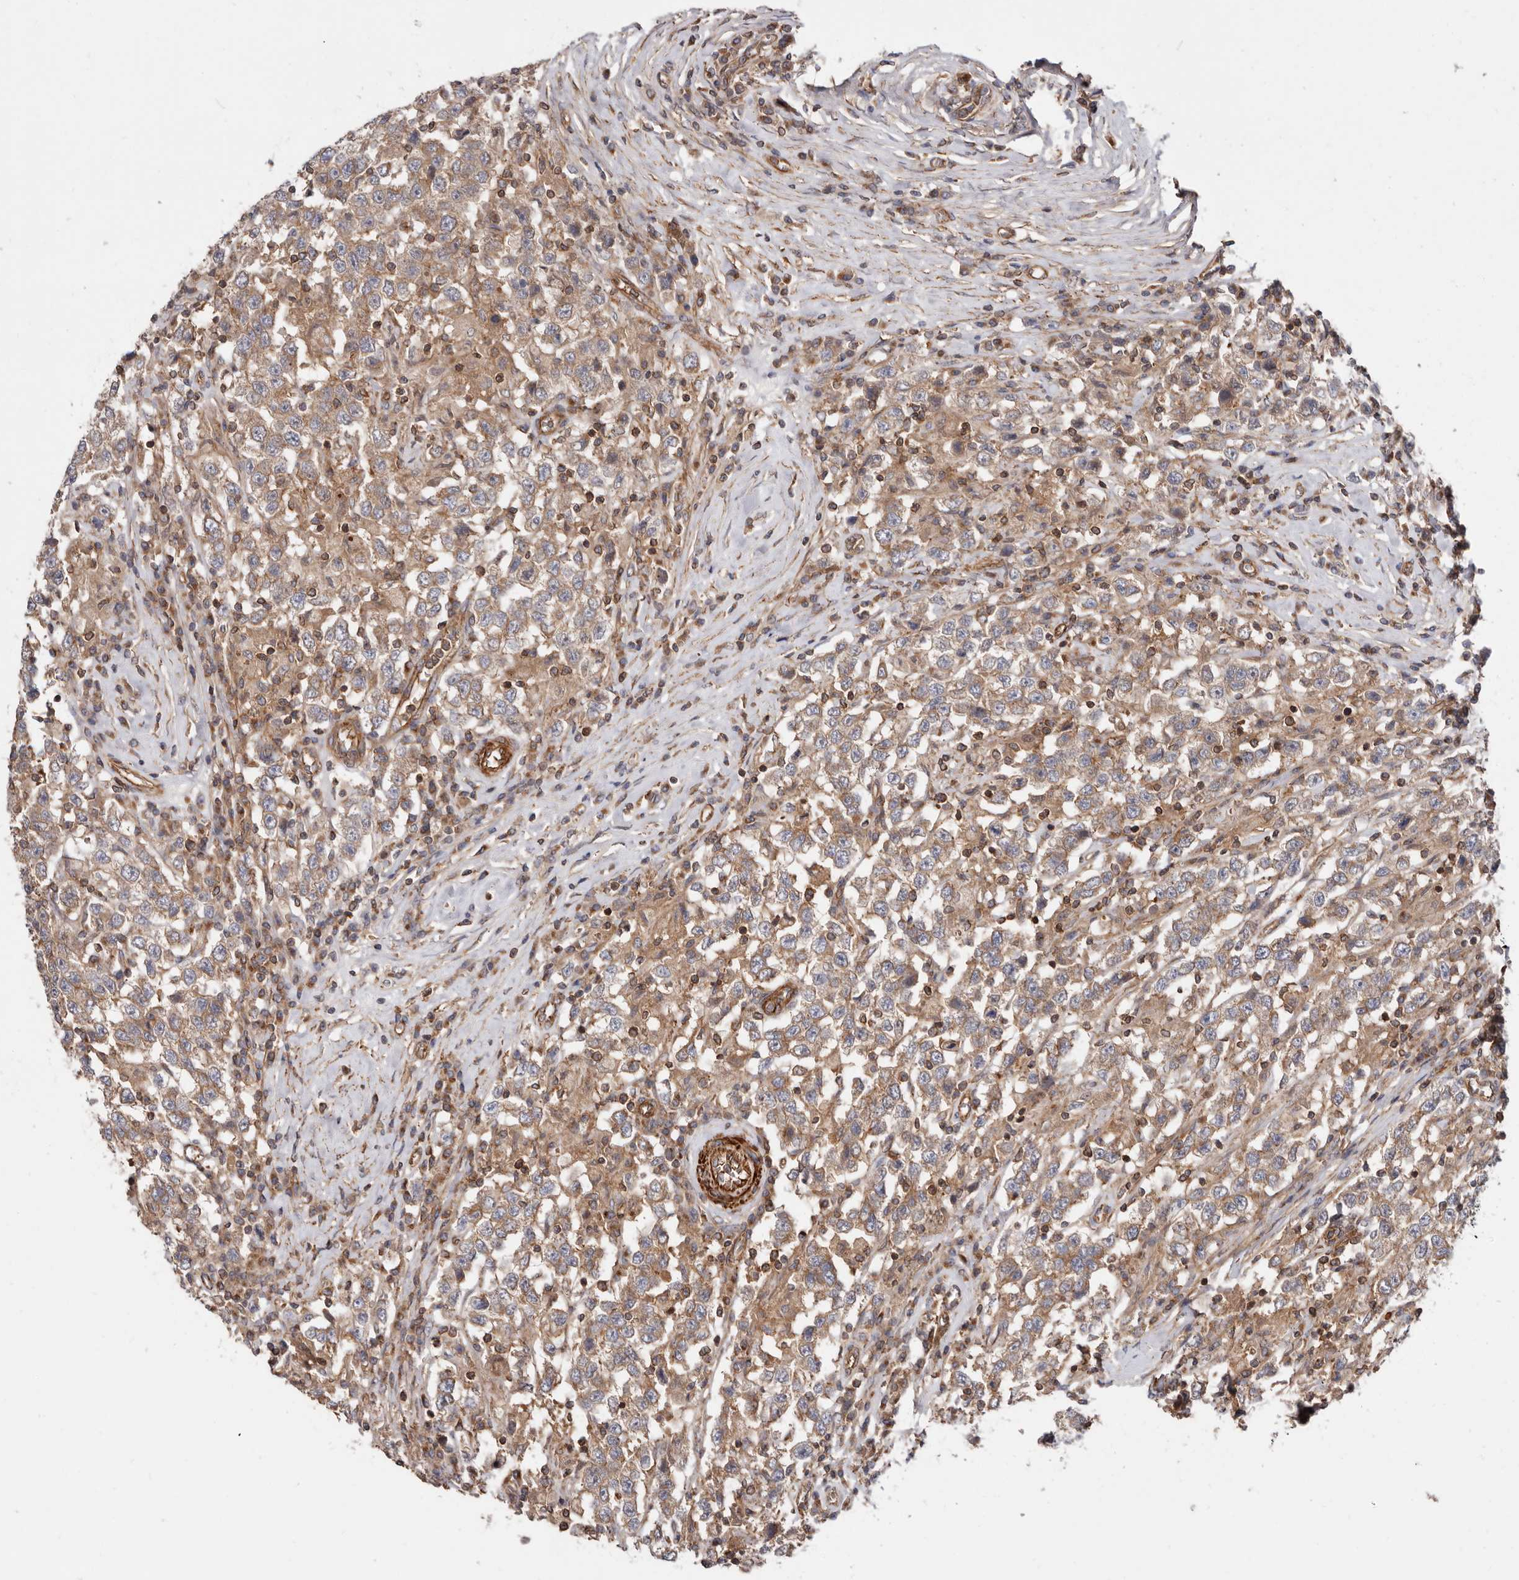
{"staining": {"intensity": "moderate", "quantity": ">75%", "location": "cytoplasmic/membranous"}, "tissue": "testis cancer", "cell_type": "Tumor cells", "image_type": "cancer", "snomed": [{"axis": "morphology", "description": "Seminoma, NOS"}, {"axis": "topography", "description": "Testis"}], "caption": "Testis cancer (seminoma) stained for a protein (brown) shows moderate cytoplasmic/membranous positive staining in about >75% of tumor cells.", "gene": "TMC7", "patient": {"sex": "male", "age": 41}}